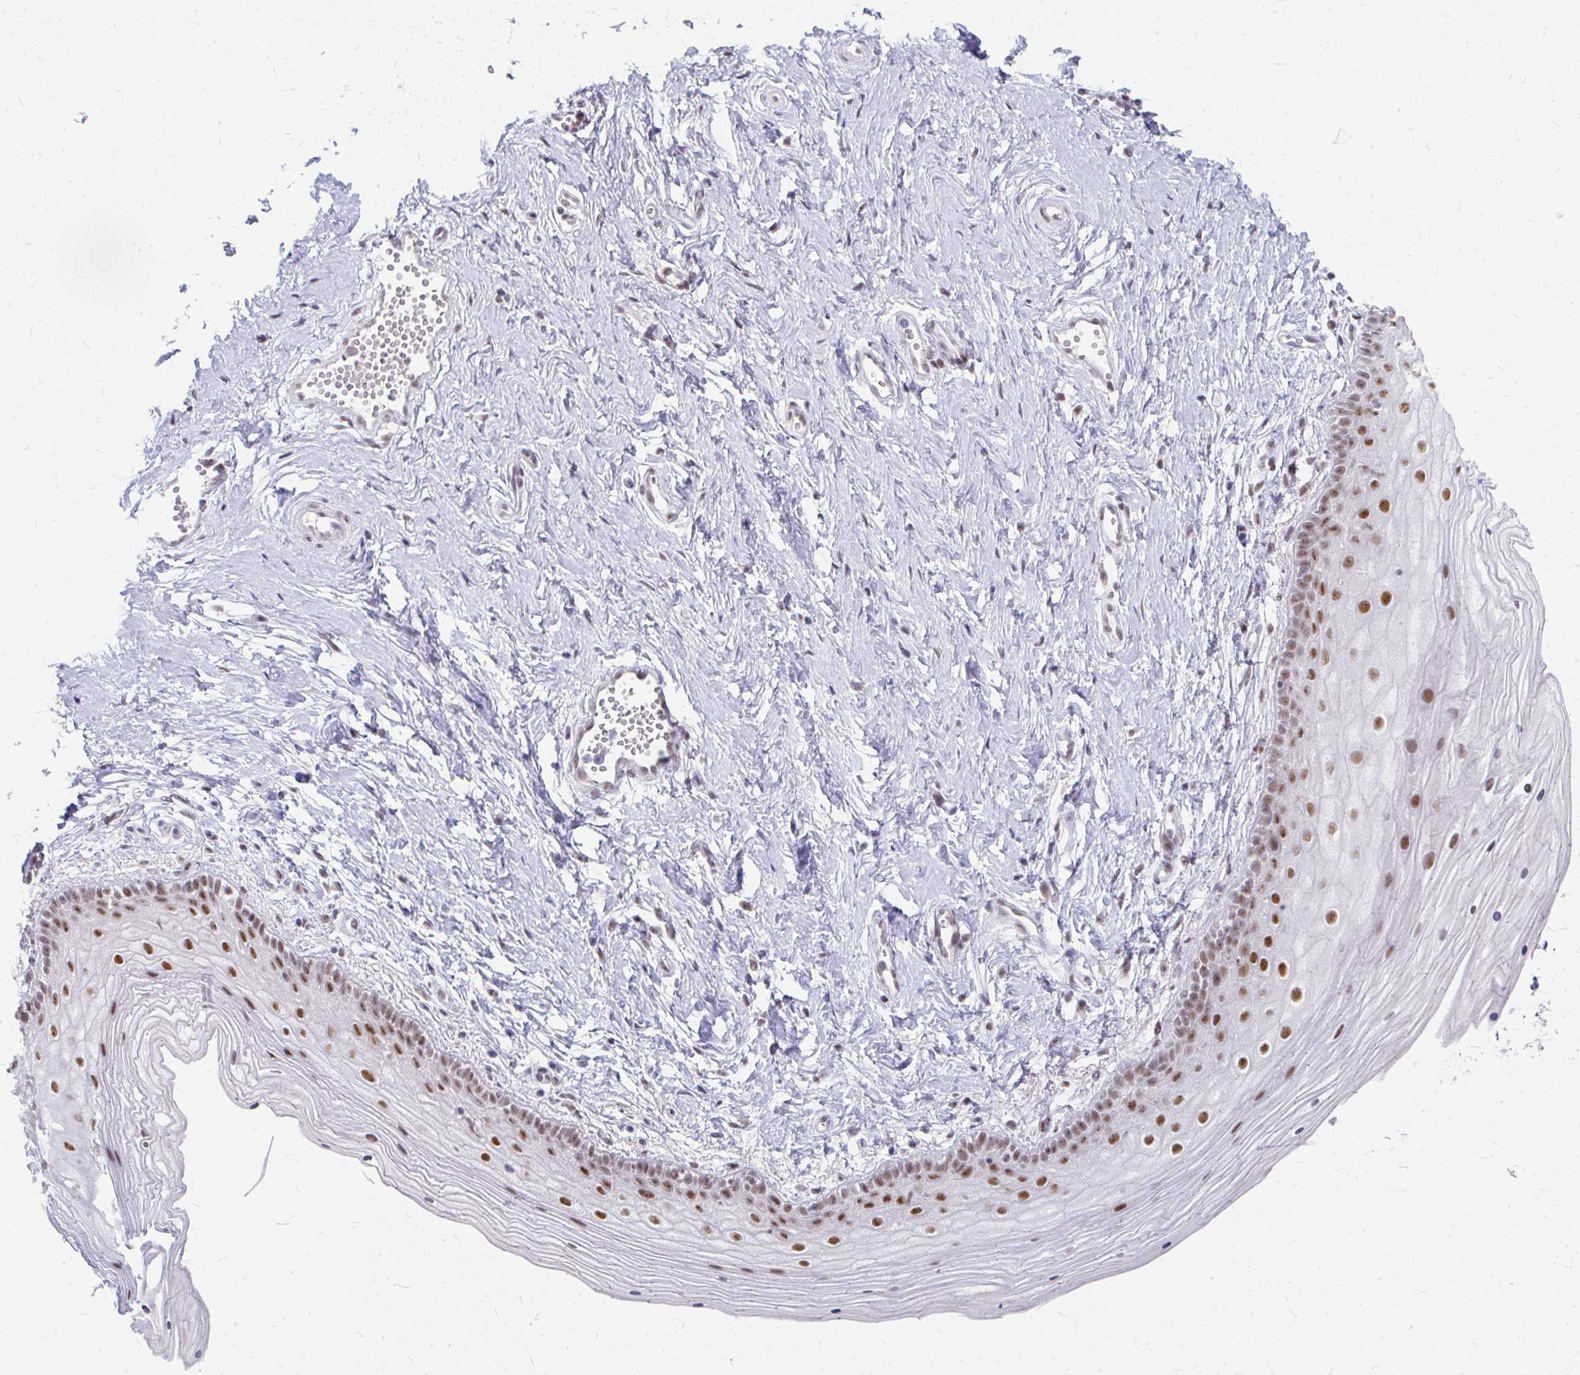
{"staining": {"intensity": "strong", "quantity": ">75%", "location": "nuclear"}, "tissue": "vagina", "cell_type": "Squamous epithelial cells", "image_type": "normal", "snomed": [{"axis": "morphology", "description": "Normal tissue, NOS"}, {"axis": "topography", "description": "Vagina"}], "caption": "An IHC image of normal tissue is shown. Protein staining in brown highlights strong nuclear positivity in vagina within squamous epithelial cells. The protein of interest is shown in brown color, while the nuclei are stained blue.", "gene": "GTF2H1", "patient": {"sex": "female", "age": 38}}